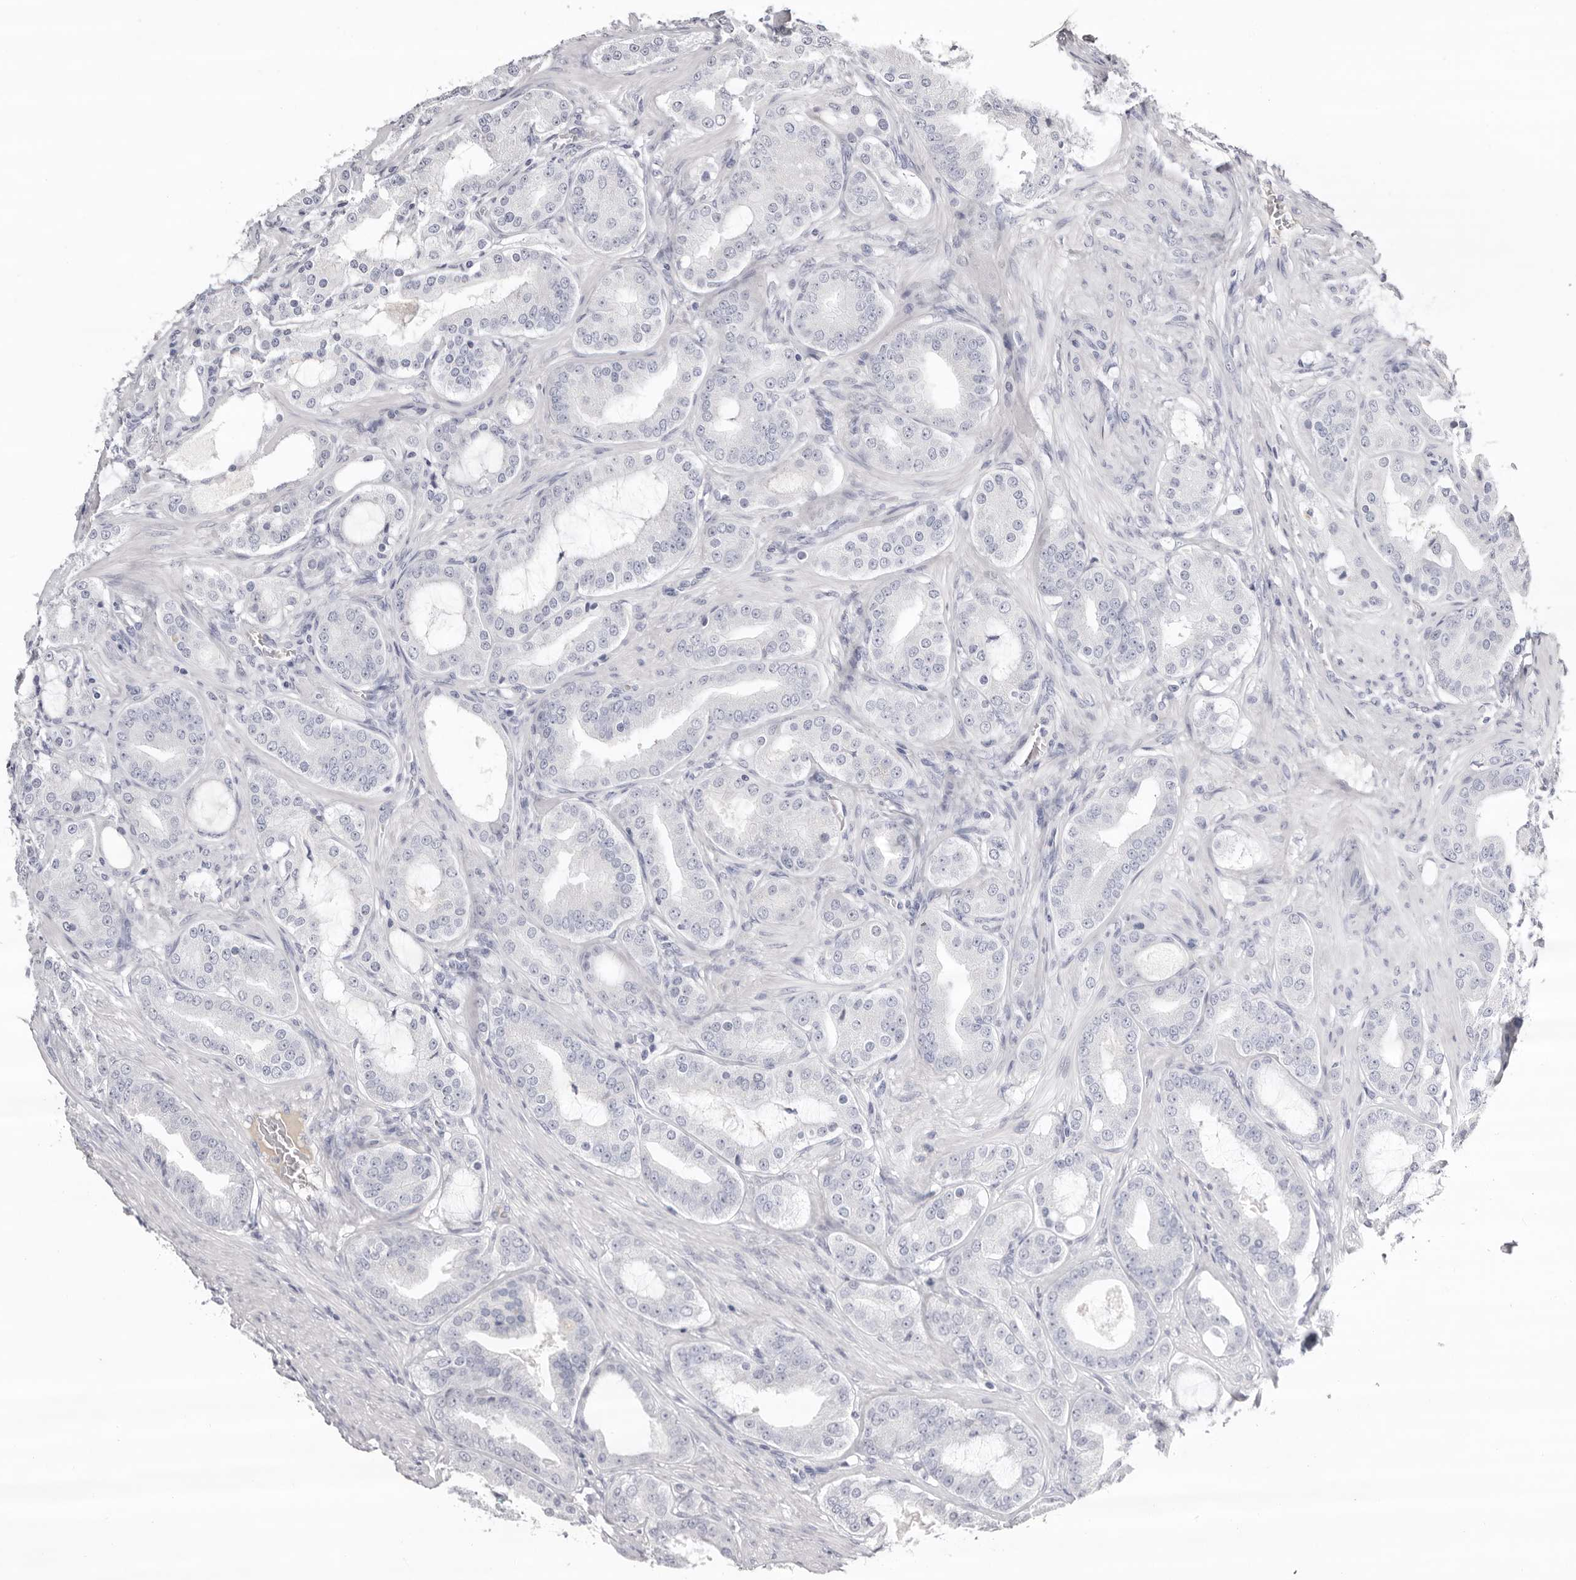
{"staining": {"intensity": "negative", "quantity": "none", "location": "none"}, "tissue": "prostate cancer", "cell_type": "Tumor cells", "image_type": "cancer", "snomed": [{"axis": "morphology", "description": "Adenocarcinoma, High grade"}, {"axis": "topography", "description": "Prostate"}], "caption": "A photomicrograph of high-grade adenocarcinoma (prostate) stained for a protein reveals no brown staining in tumor cells.", "gene": "LPO", "patient": {"sex": "male", "age": 60}}